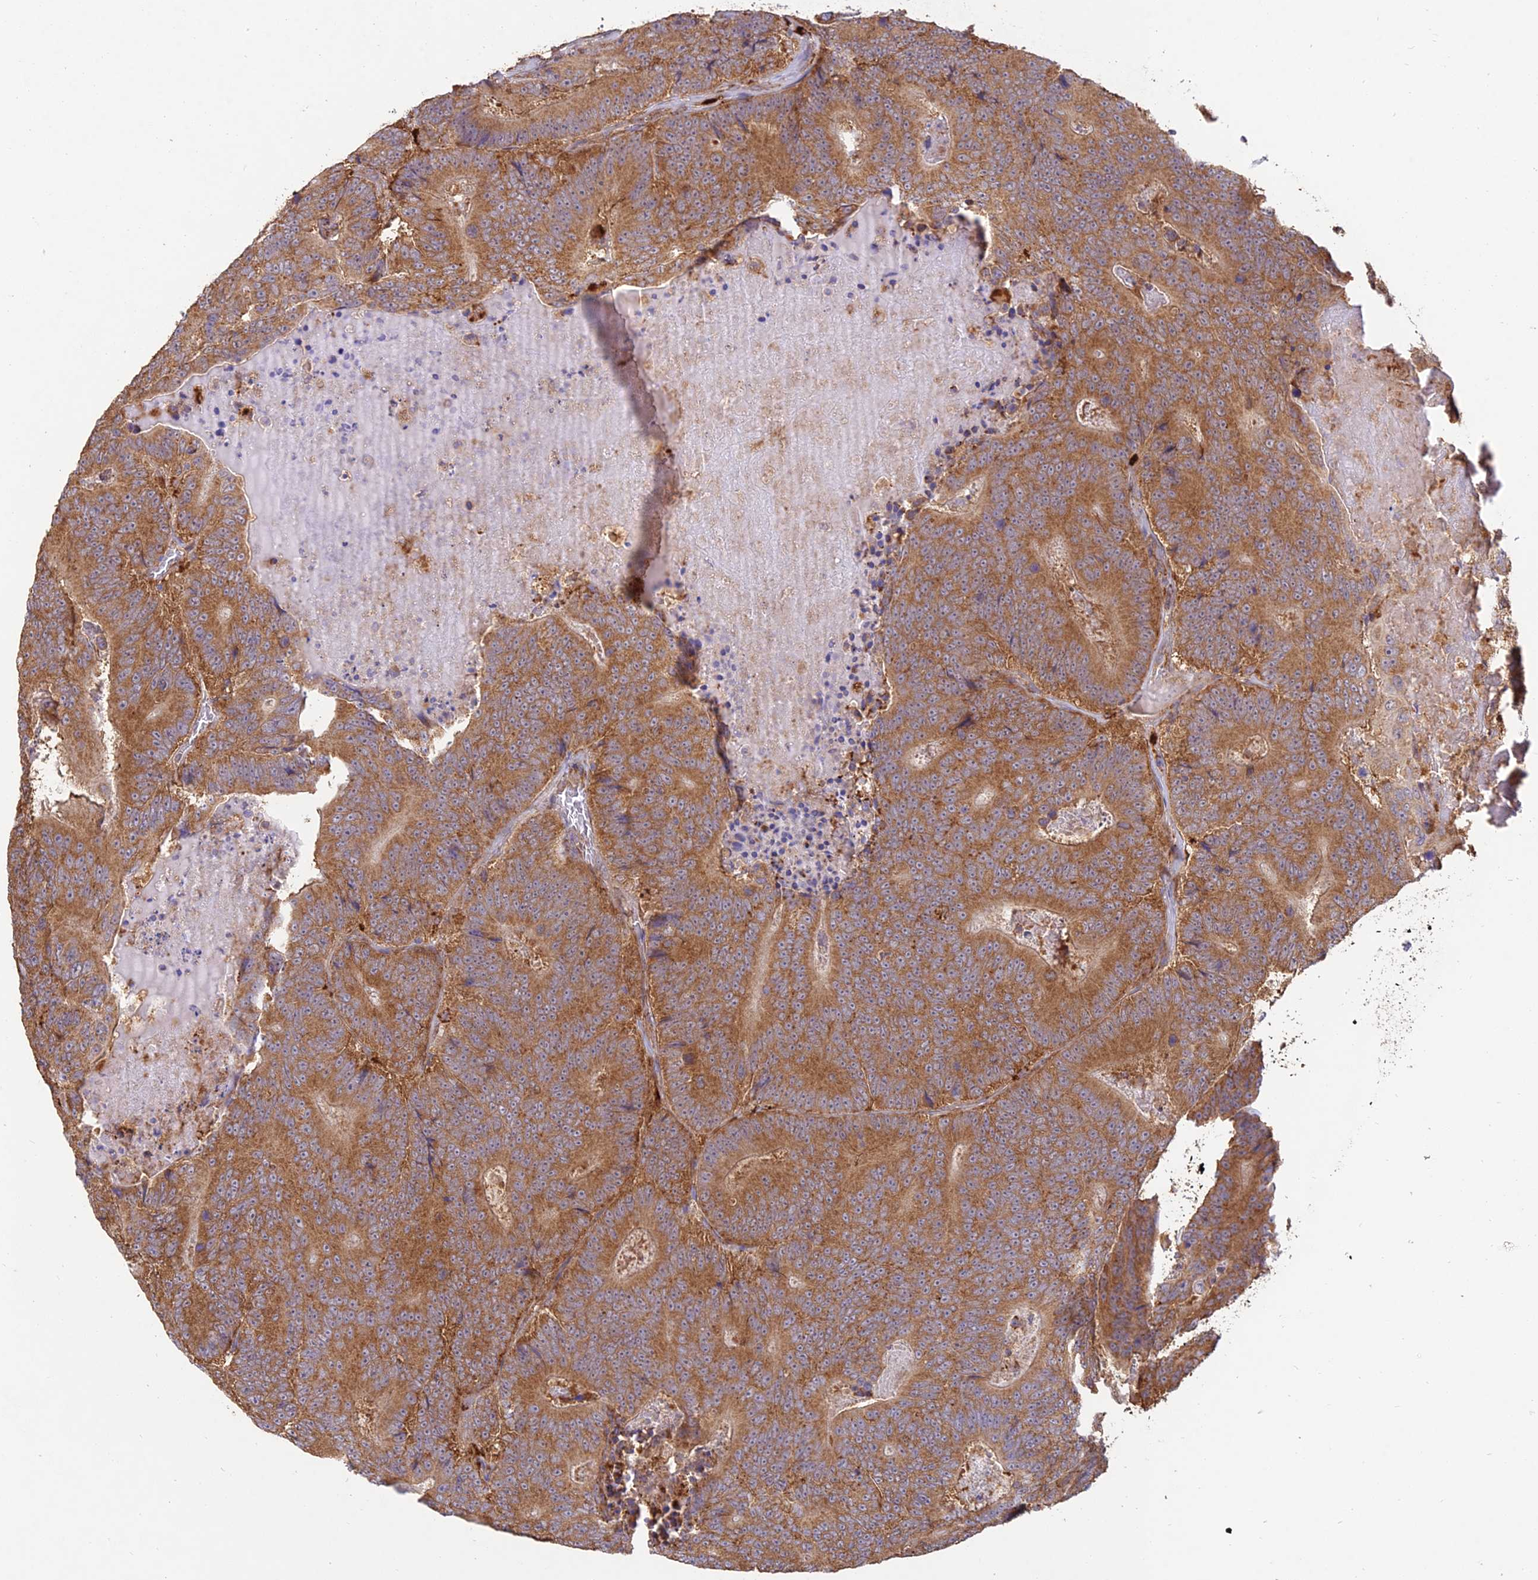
{"staining": {"intensity": "moderate", "quantity": ">75%", "location": "cytoplasmic/membranous"}, "tissue": "colorectal cancer", "cell_type": "Tumor cells", "image_type": "cancer", "snomed": [{"axis": "morphology", "description": "Adenocarcinoma, NOS"}, {"axis": "topography", "description": "Colon"}], "caption": "A brown stain shows moderate cytoplasmic/membranous expression of a protein in colorectal cancer (adenocarcinoma) tumor cells.", "gene": "NXNL2", "patient": {"sex": "male", "age": 83}}